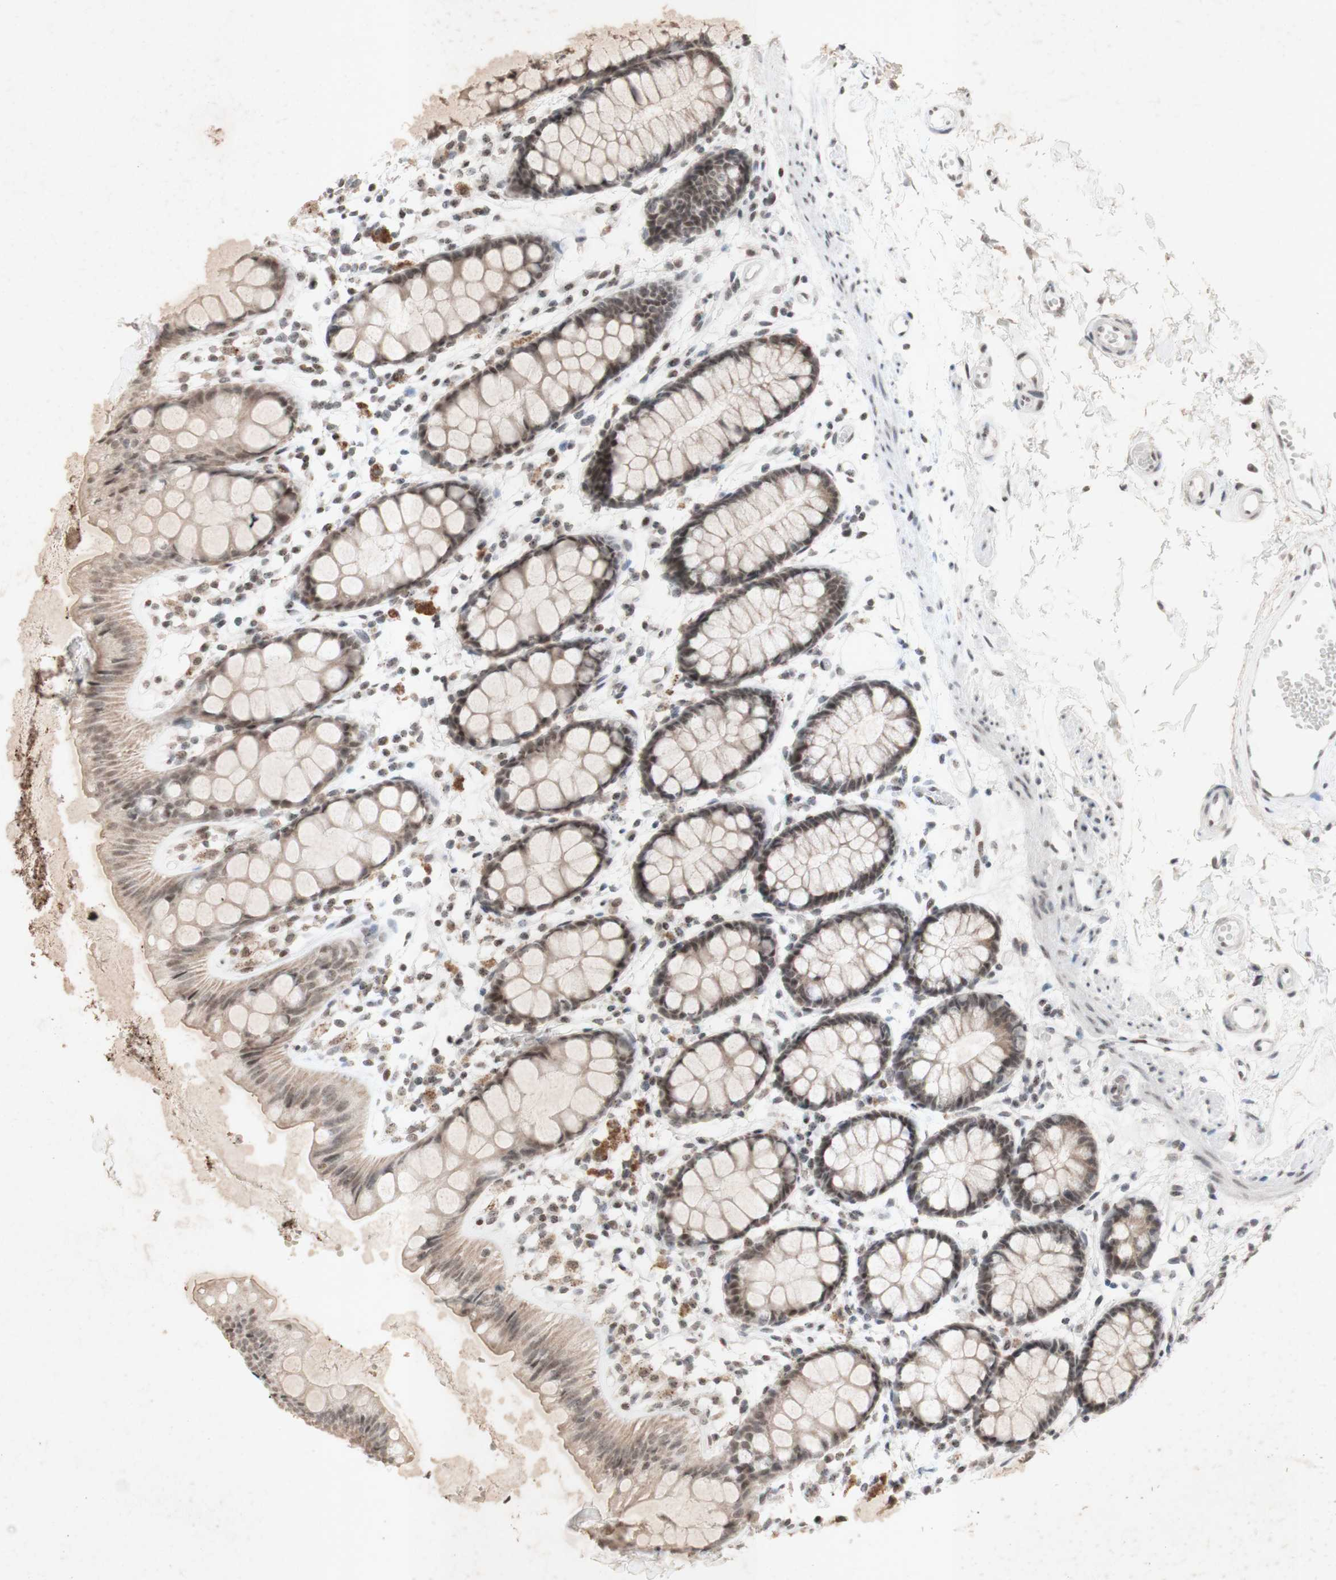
{"staining": {"intensity": "moderate", "quantity": ">75%", "location": "cytoplasmic/membranous,nuclear"}, "tissue": "rectum", "cell_type": "Glandular cells", "image_type": "normal", "snomed": [{"axis": "morphology", "description": "Normal tissue, NOS"}, {"axis": "topography", "description": "Rectum"}], "caption": "Brown immunohistochemical staining in benign rectum shows moderate cytoplasmic/membranous,nuclear staining in approximately >75% of glandular cells.", "gene": "CENPB", "patient": {"sex": "female", "age": 66}}